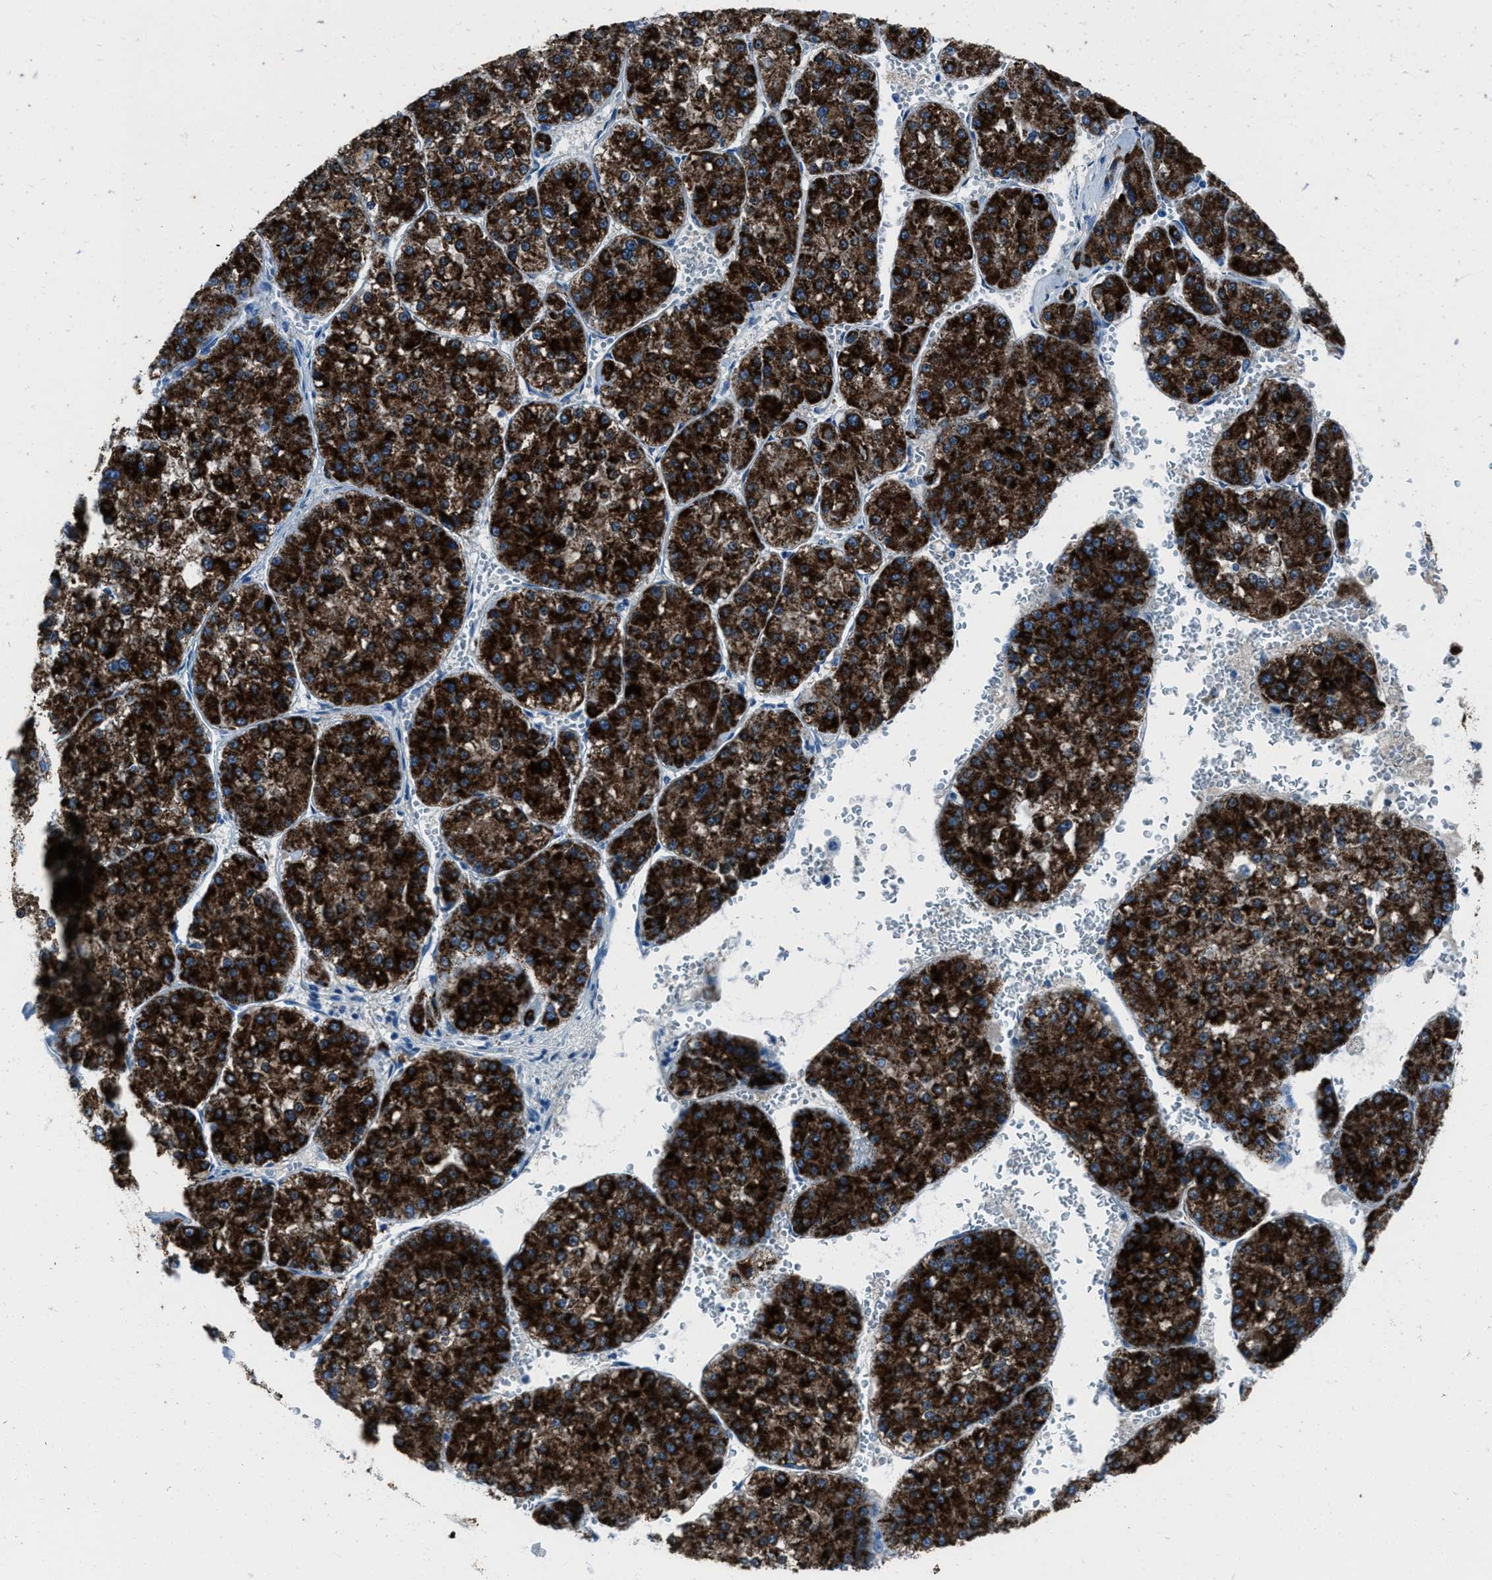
{"staining": {"intensity": "strong", "quantity": ">75%", "location": "cytoplasmic/membranous"}, "tissue": "liver cancer", "cell_type": "Tumor cells", "image_type": "cancer", "snomed": [{"axis": "morphology", "description": "Carcinoma, Hepatocellular, NOS"}, {"axis": "topography", "description": "Liver"}], "caption": "Liver cancer (hepatocellular carcinoma) stained for a protein (brown) shows strong cytoplasmic/membranous positive positivity in approximately >75% of tumor cells.", "gene": "AMACR", "patient": {"sex": "female", "age": 73}}